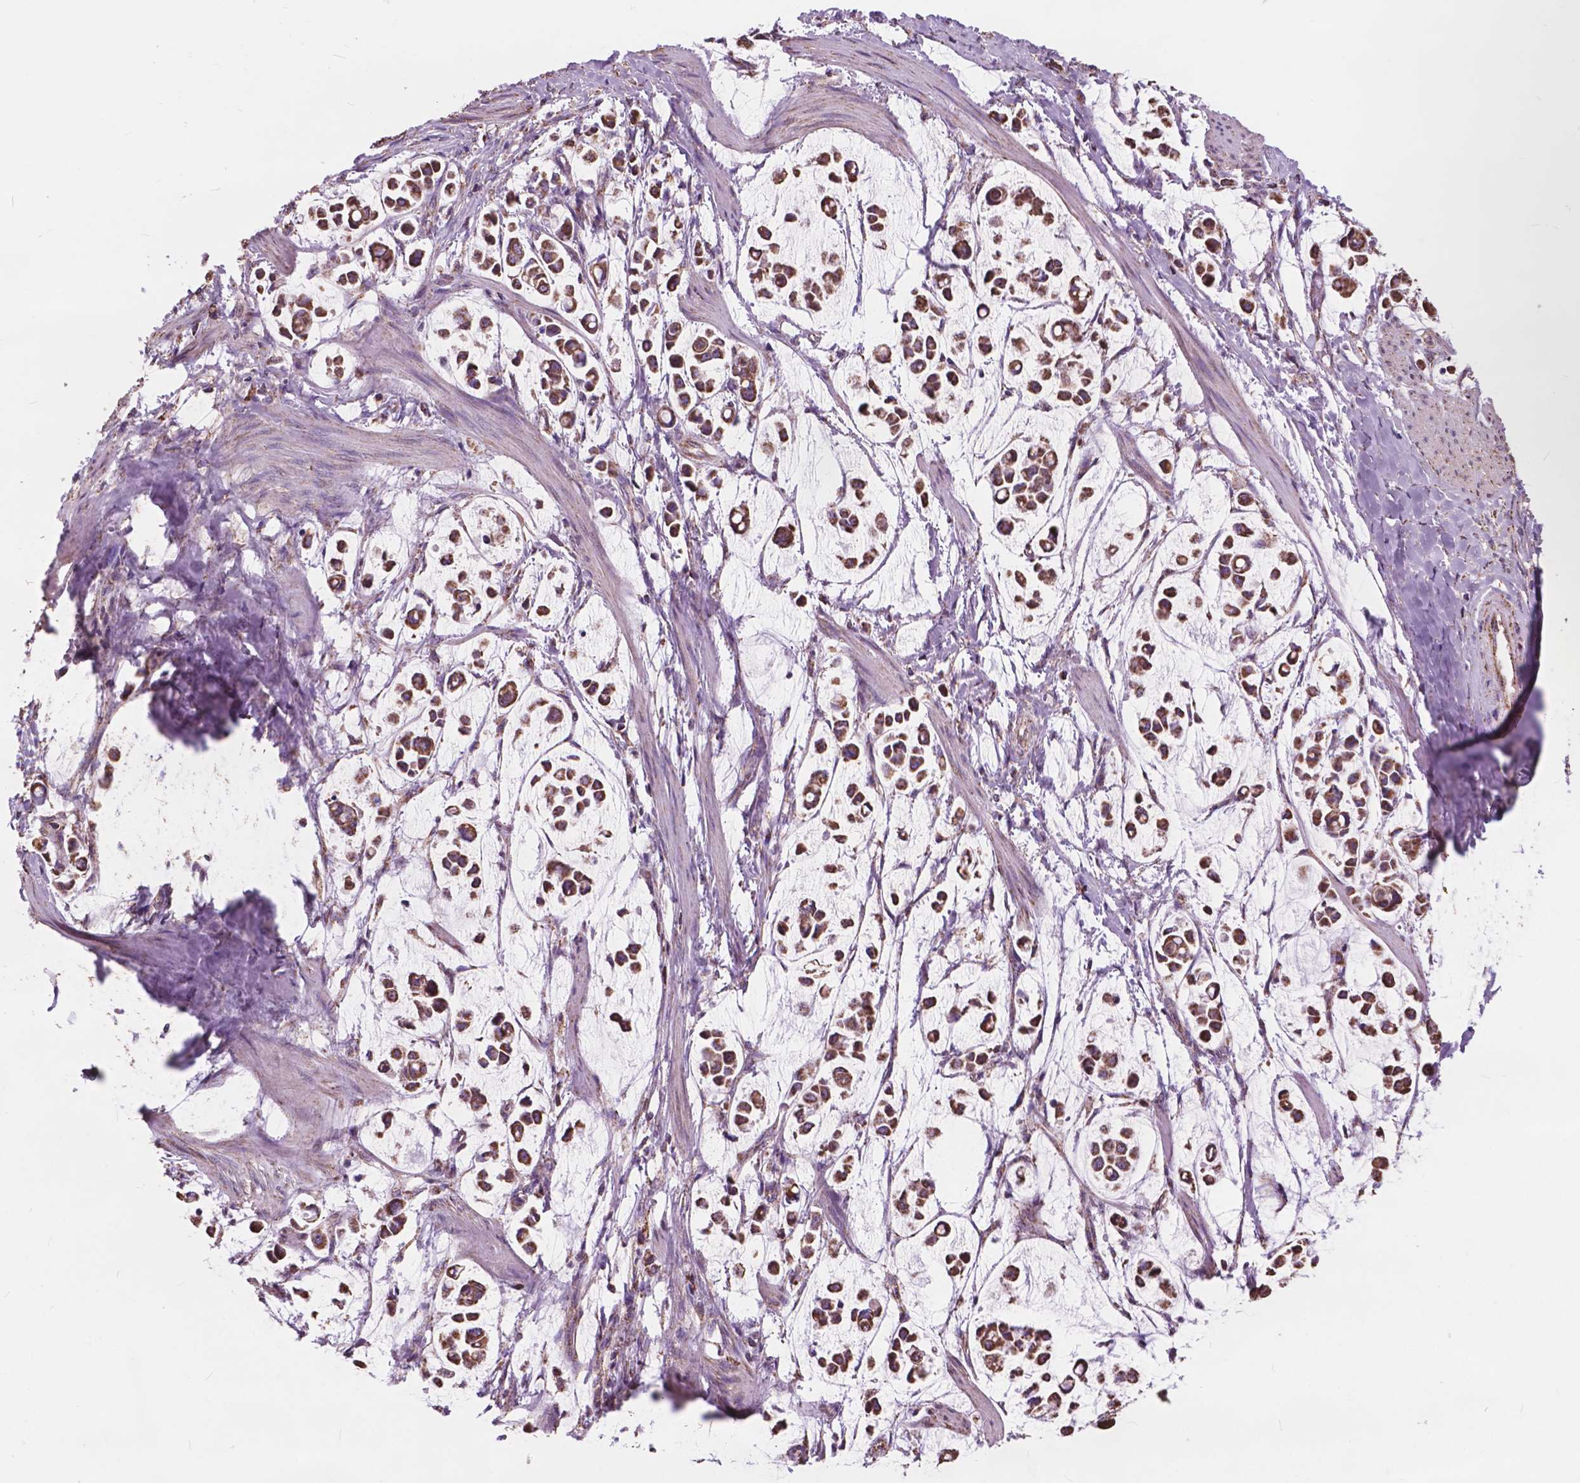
{"staining": {"intensity": "moderate", "quantity": ">75%", "location": "cytoplasmic/membranous"}, "tissue": "stomach cancer", "cell_type": "Tumor cells", "image_type": "cancer", "snomed": [{"axis": "morphology", "description": "Adenocarcinoma, NOS"}, {"axis": "topography", "description": "Stomach"}], "caption": "Stomach cancer stained for a protein (brown) displays moderate cytoplasmic/membranous positive positivity in about >75% of tumor cells.", "gene": "SCOC", "patient": {"sex": "male", "age": 82}}